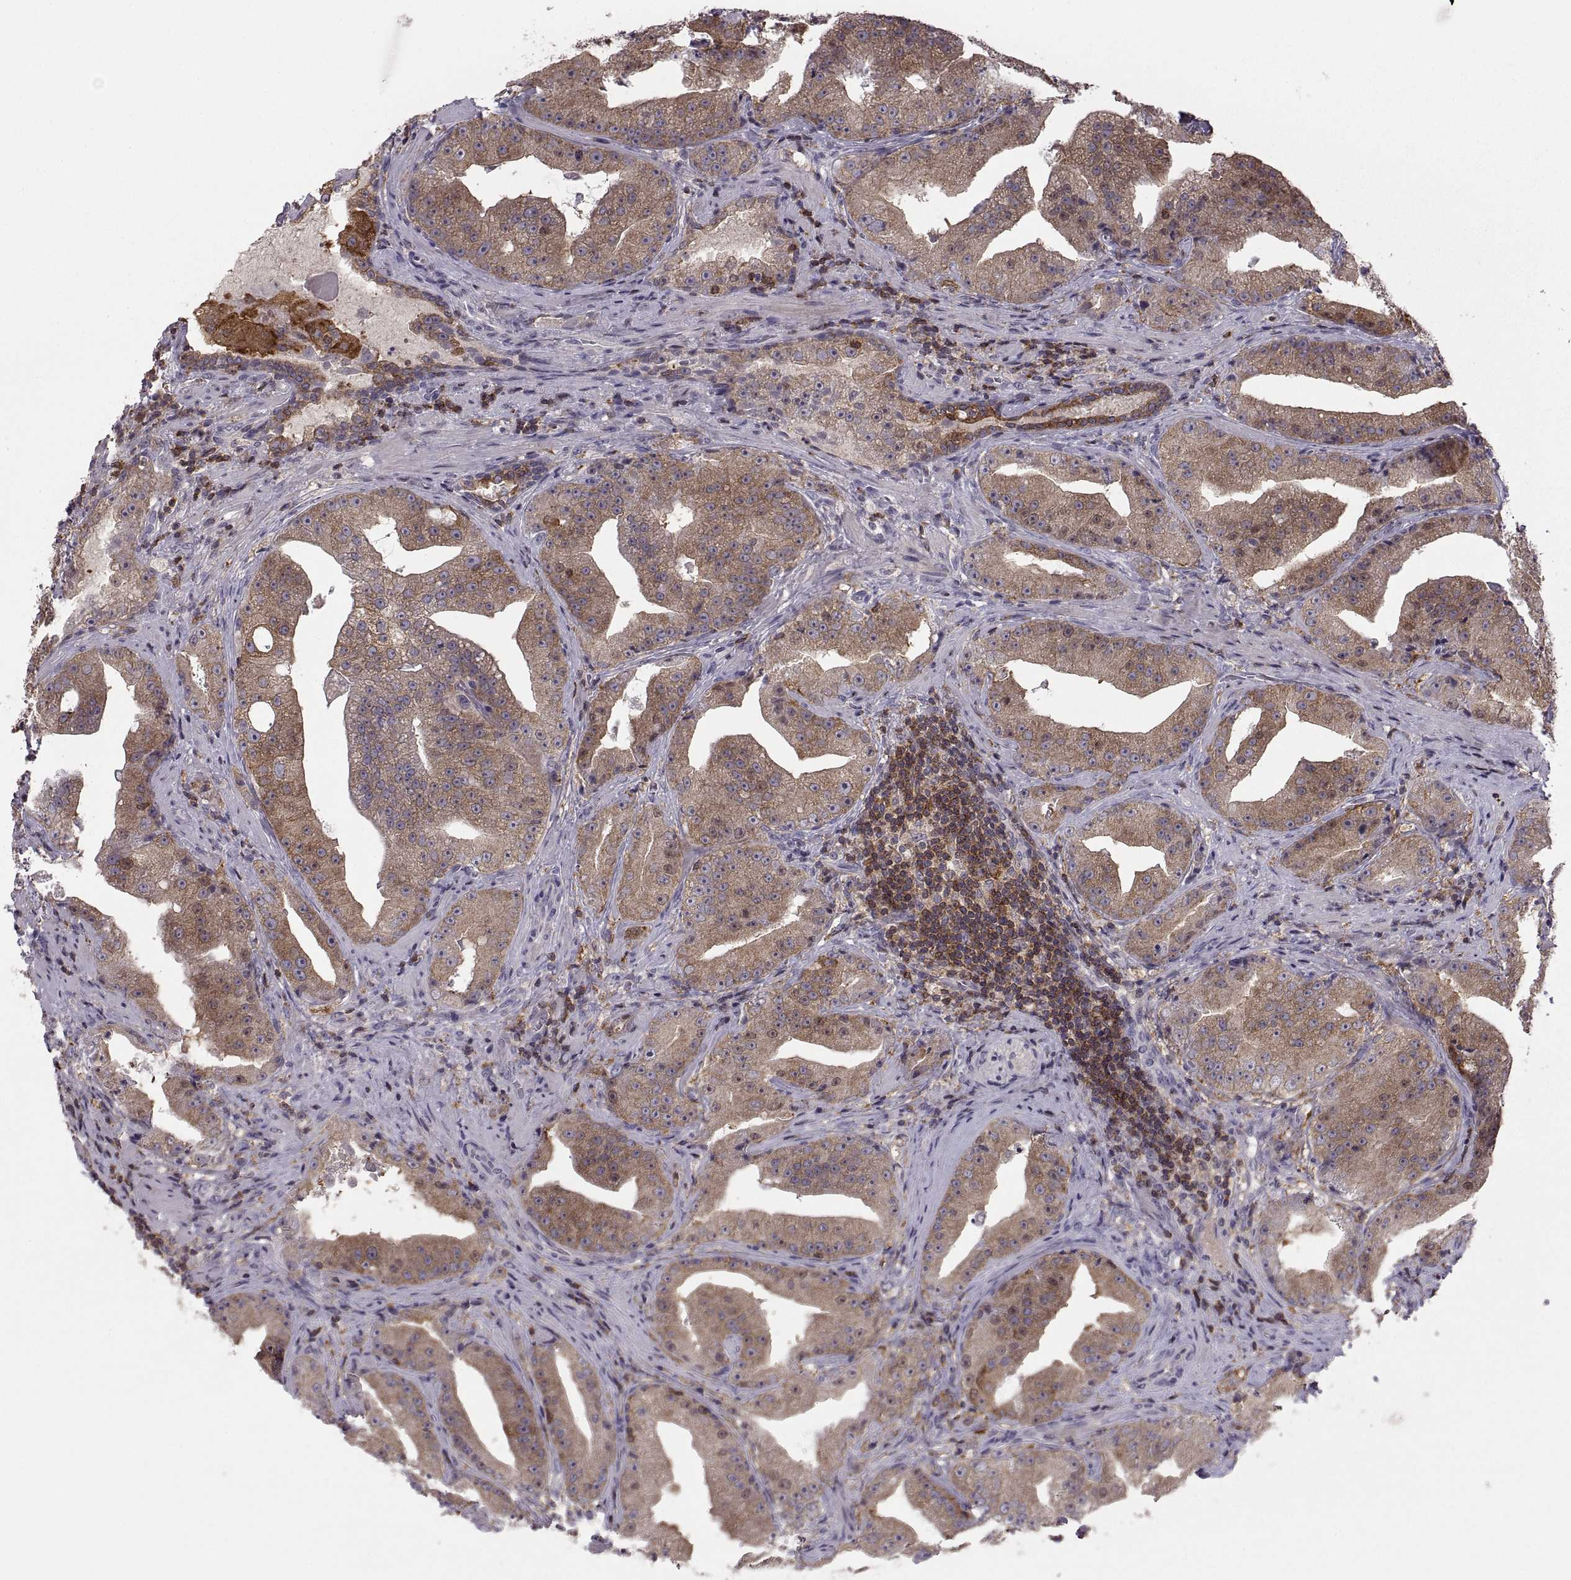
{"staining": {"intensity": "strong", "quantity": "<25%", "location": "cytoplasmic/membranous"}, "tissue": "prostate cancer", "cell_type": "Tumor cells", "image_type": "cancer", "snomed": [{"axis": "morphology", "description": "Adenocarcinoma, Low grade"}, {"axis": "topography", "description": "Prostate"}], "caption": "Prostate cancer (adenocarcinoma (low-grade)) stained for a protein (brown) reveals strong cytoplasmic/membranous positive positivity in about <25% of tumor cells.", "gene": "EZR", "patient": {"sex": "male", "age": 62}}